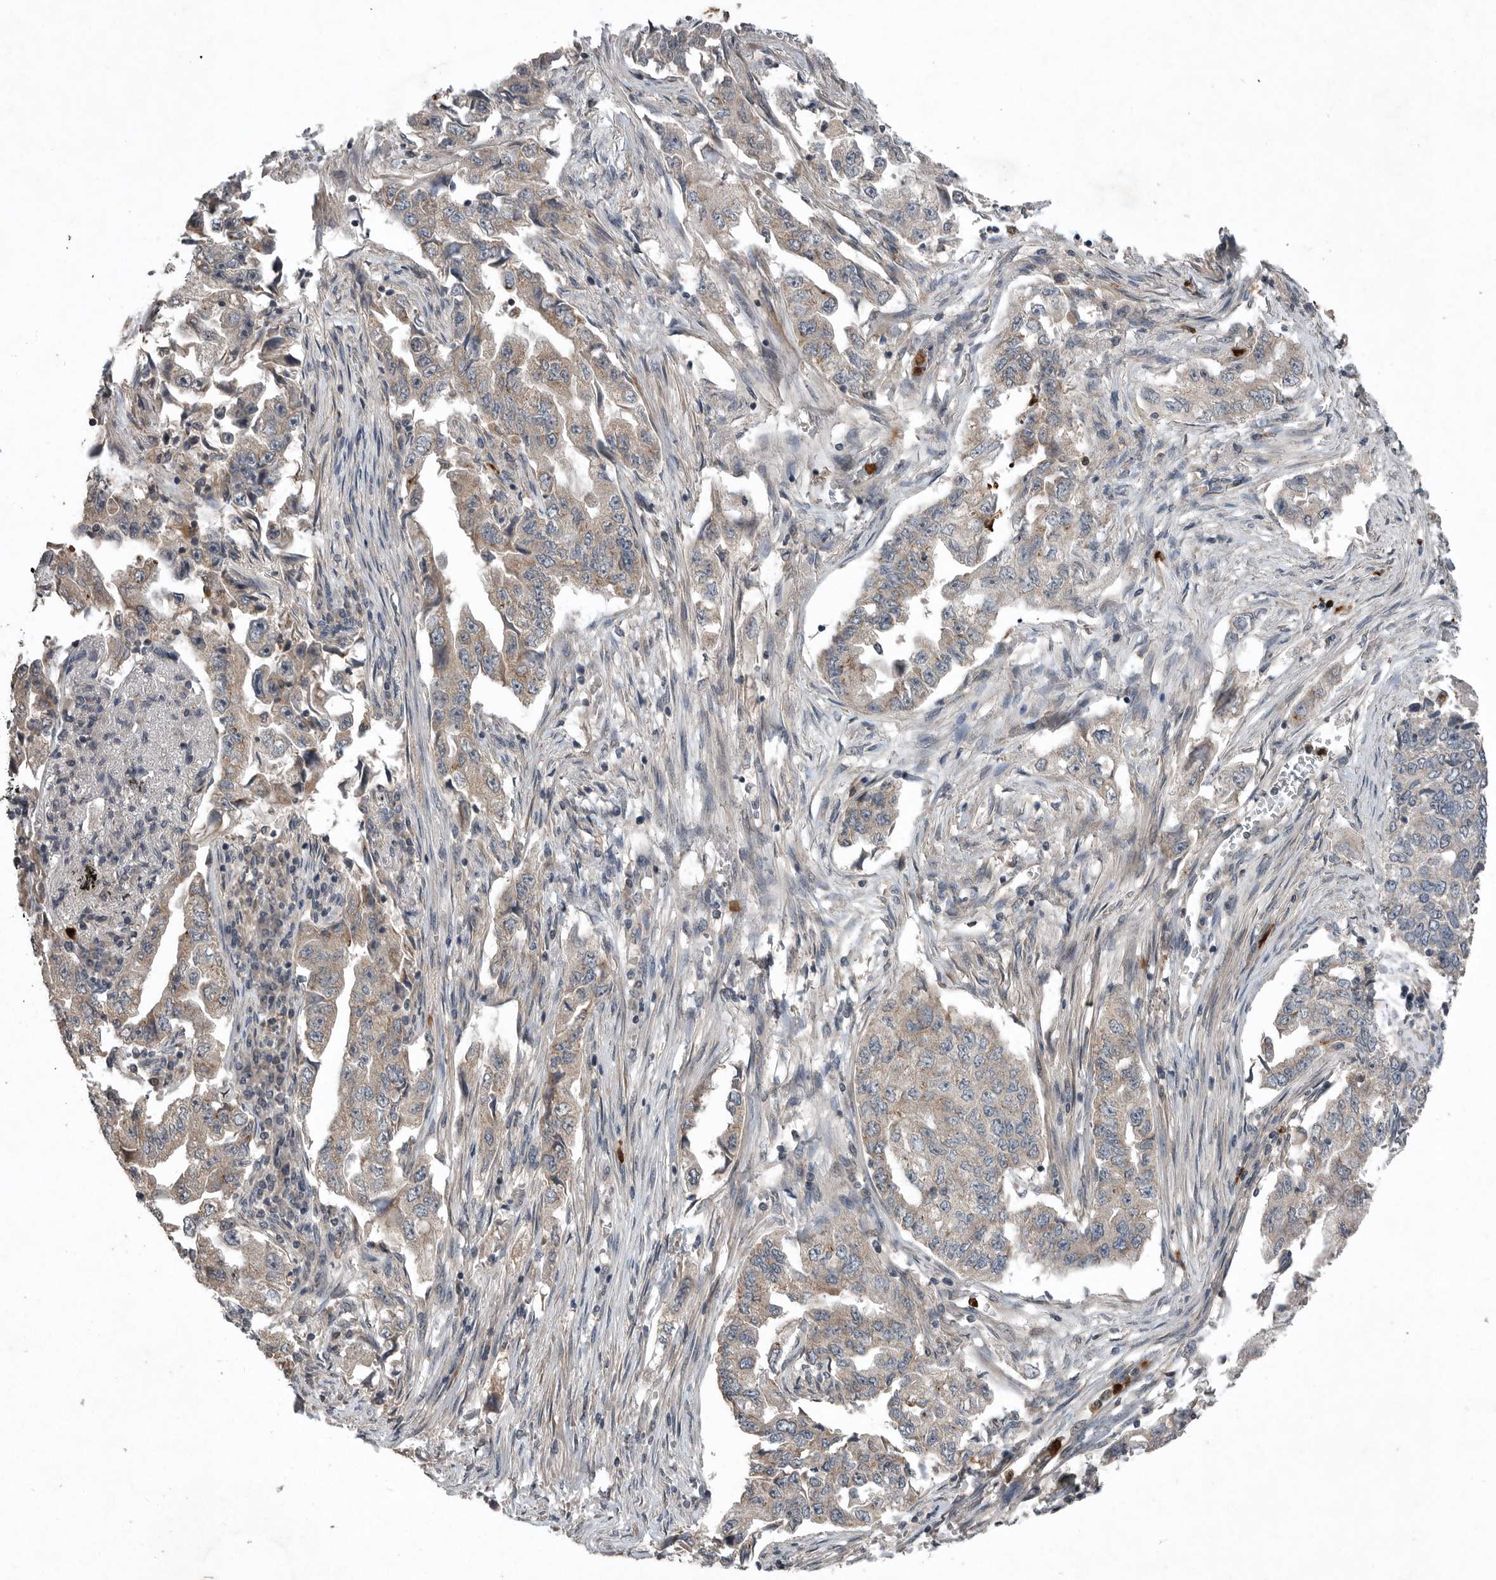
{"staining": {"intensity": "weak", "quantity": ">75%", "location": "cytoplasmic/membranous"}, "tissue": "lung cancer", "cell_type": "Tumor cells", "image_type": "cancer", "snomed": [{"axis": "morphology", "description": "Adenocarcinoma, NOS"}, {"axis": "topography", "description": "Lung"}], "caption": "Lung cancer (adenocarcinoma) stained with a protein marker demonstrates weak staining in tumor cells.", "gene": "SCP2", "patient": {"sex": "female", "age": 51}}